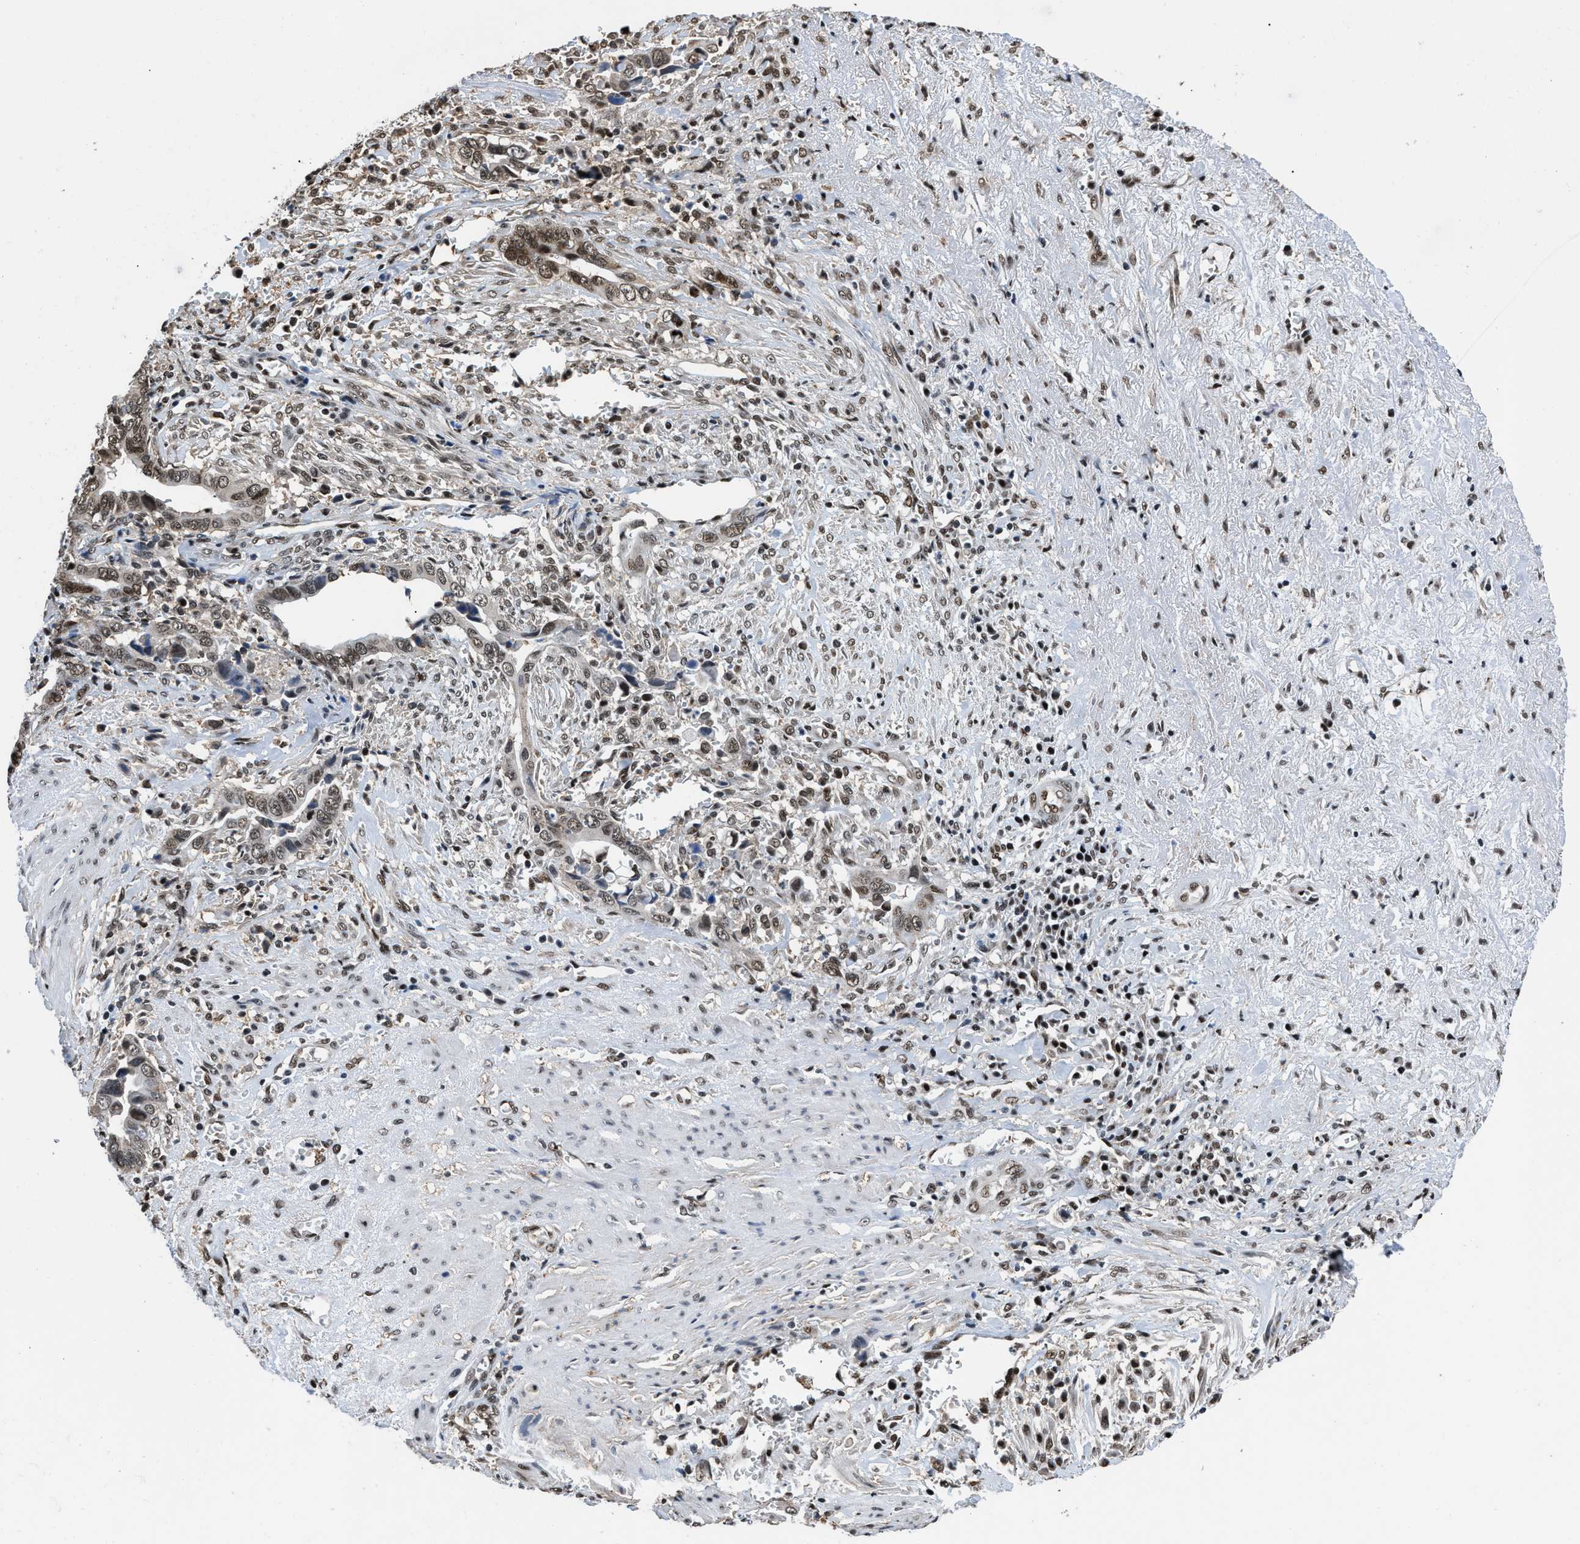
{"staining": {"intensity": "moderate", "quantity": ">75%", "location": "nuclear"}, "tissue": "liver cancer", "cell_type": "Tumor cells", "image_type": "cancer", "snomed": [{"axis": "morphology", "description": "Cholangiocarcinoma"}, {"axis": "topography", "description": "Liver"}], "caption": "A medium amount of moderate nuclear positivity is seen in approximately >75% of tumor cells in liver cholangiocarcinoma tissue.", "gene": "HNRNPH2", "patient": {"sex": "female", "age": 79}}